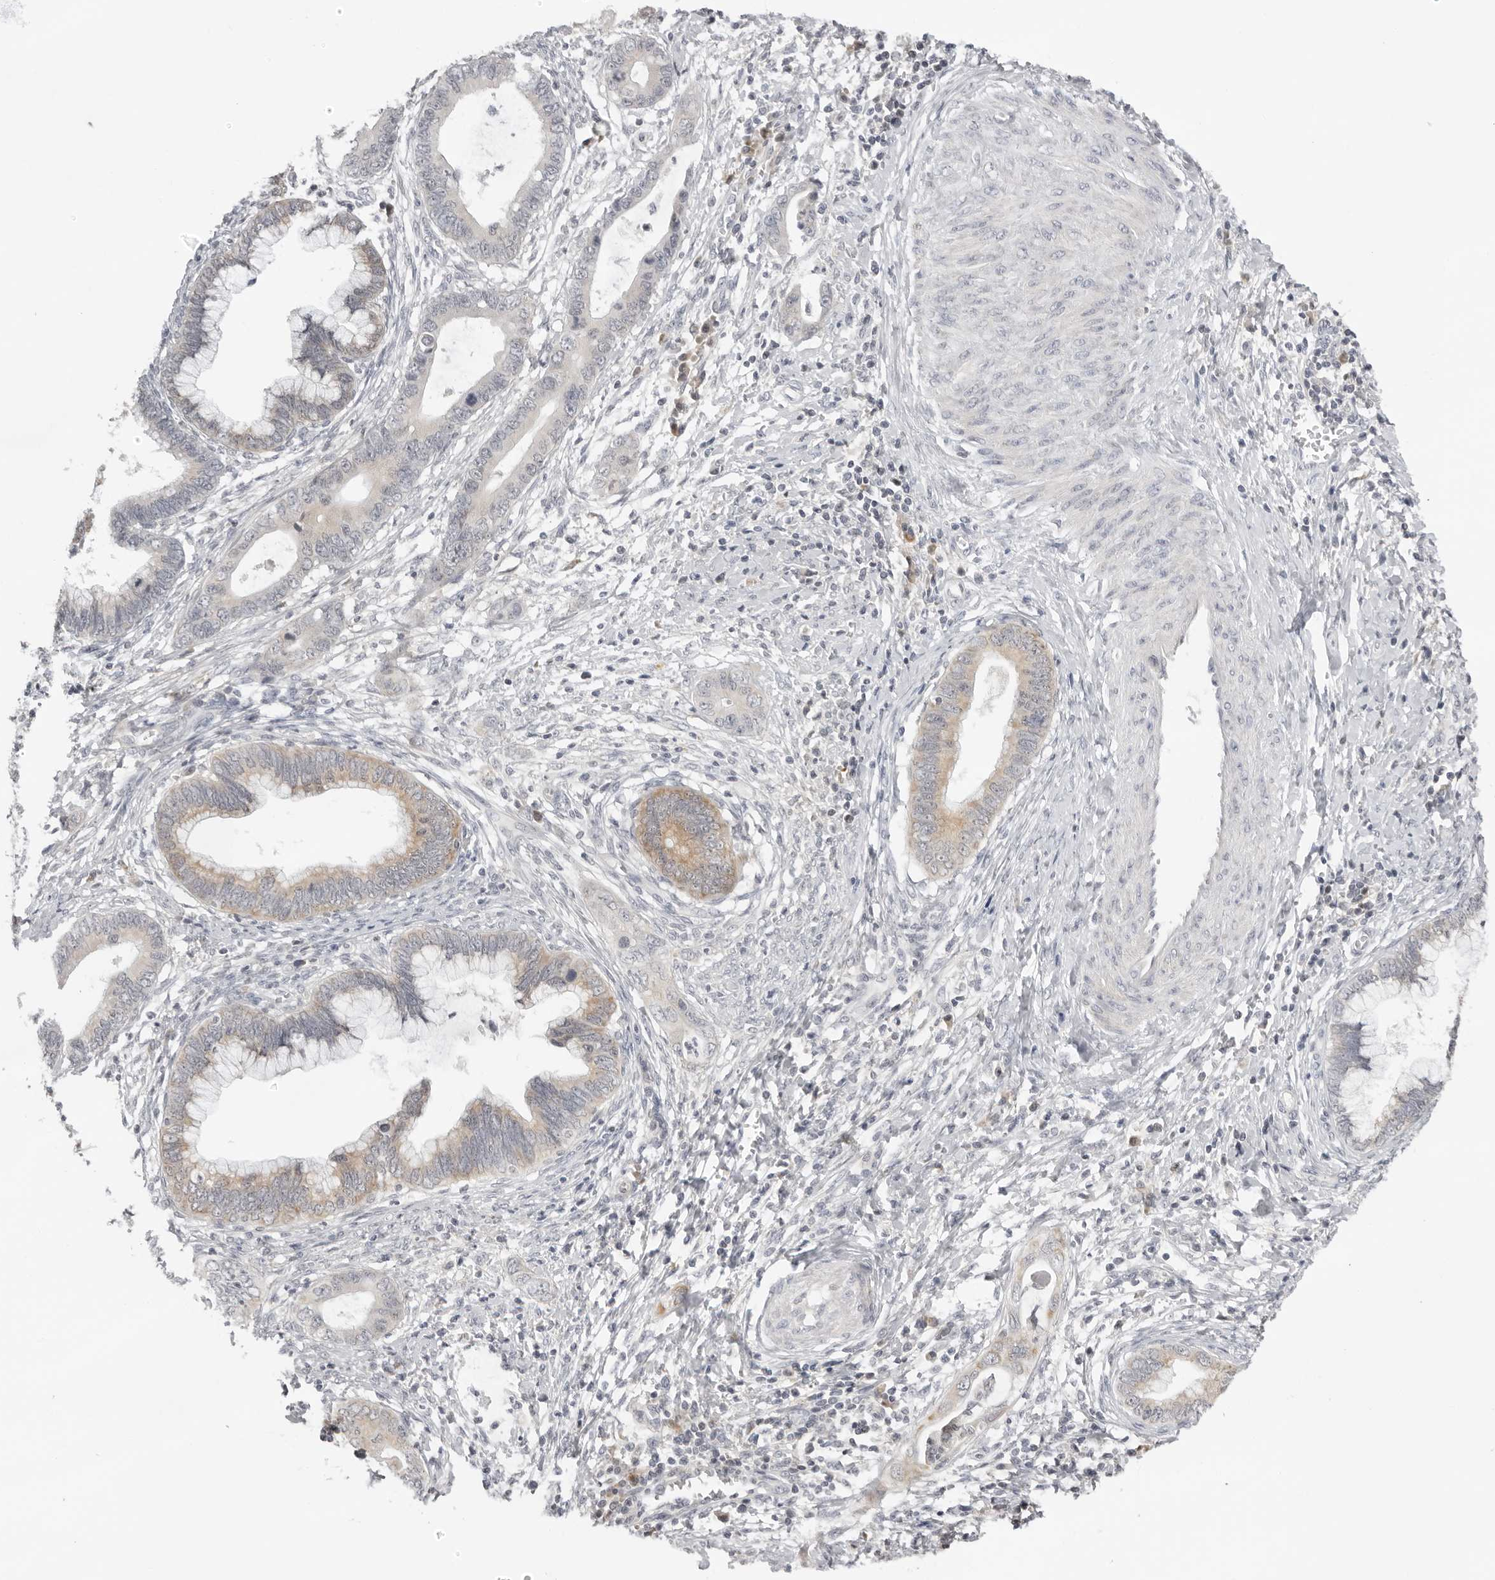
{"staining": {"intensity": "weak", "quantity": "25%-75%", "location": "cytoplasmic/membranous"}, "tissue": "cervical cancer", "cell_type": "Tumor cells", "image_type": "cancer", "snomed": [{"axis": "morphology", "description": "Adenocarcinoma, NOS"}, {"axis": "topography", "description": "Cervix"}], "caption": "Cervical adenocarcinoma stained with immunohistochemistry reveals weak cytoplasmic/membranous expression in about 25%-75% of tumor cells.", "gene": "ACP6", "patient": {"sex": "female", "age": 44}}